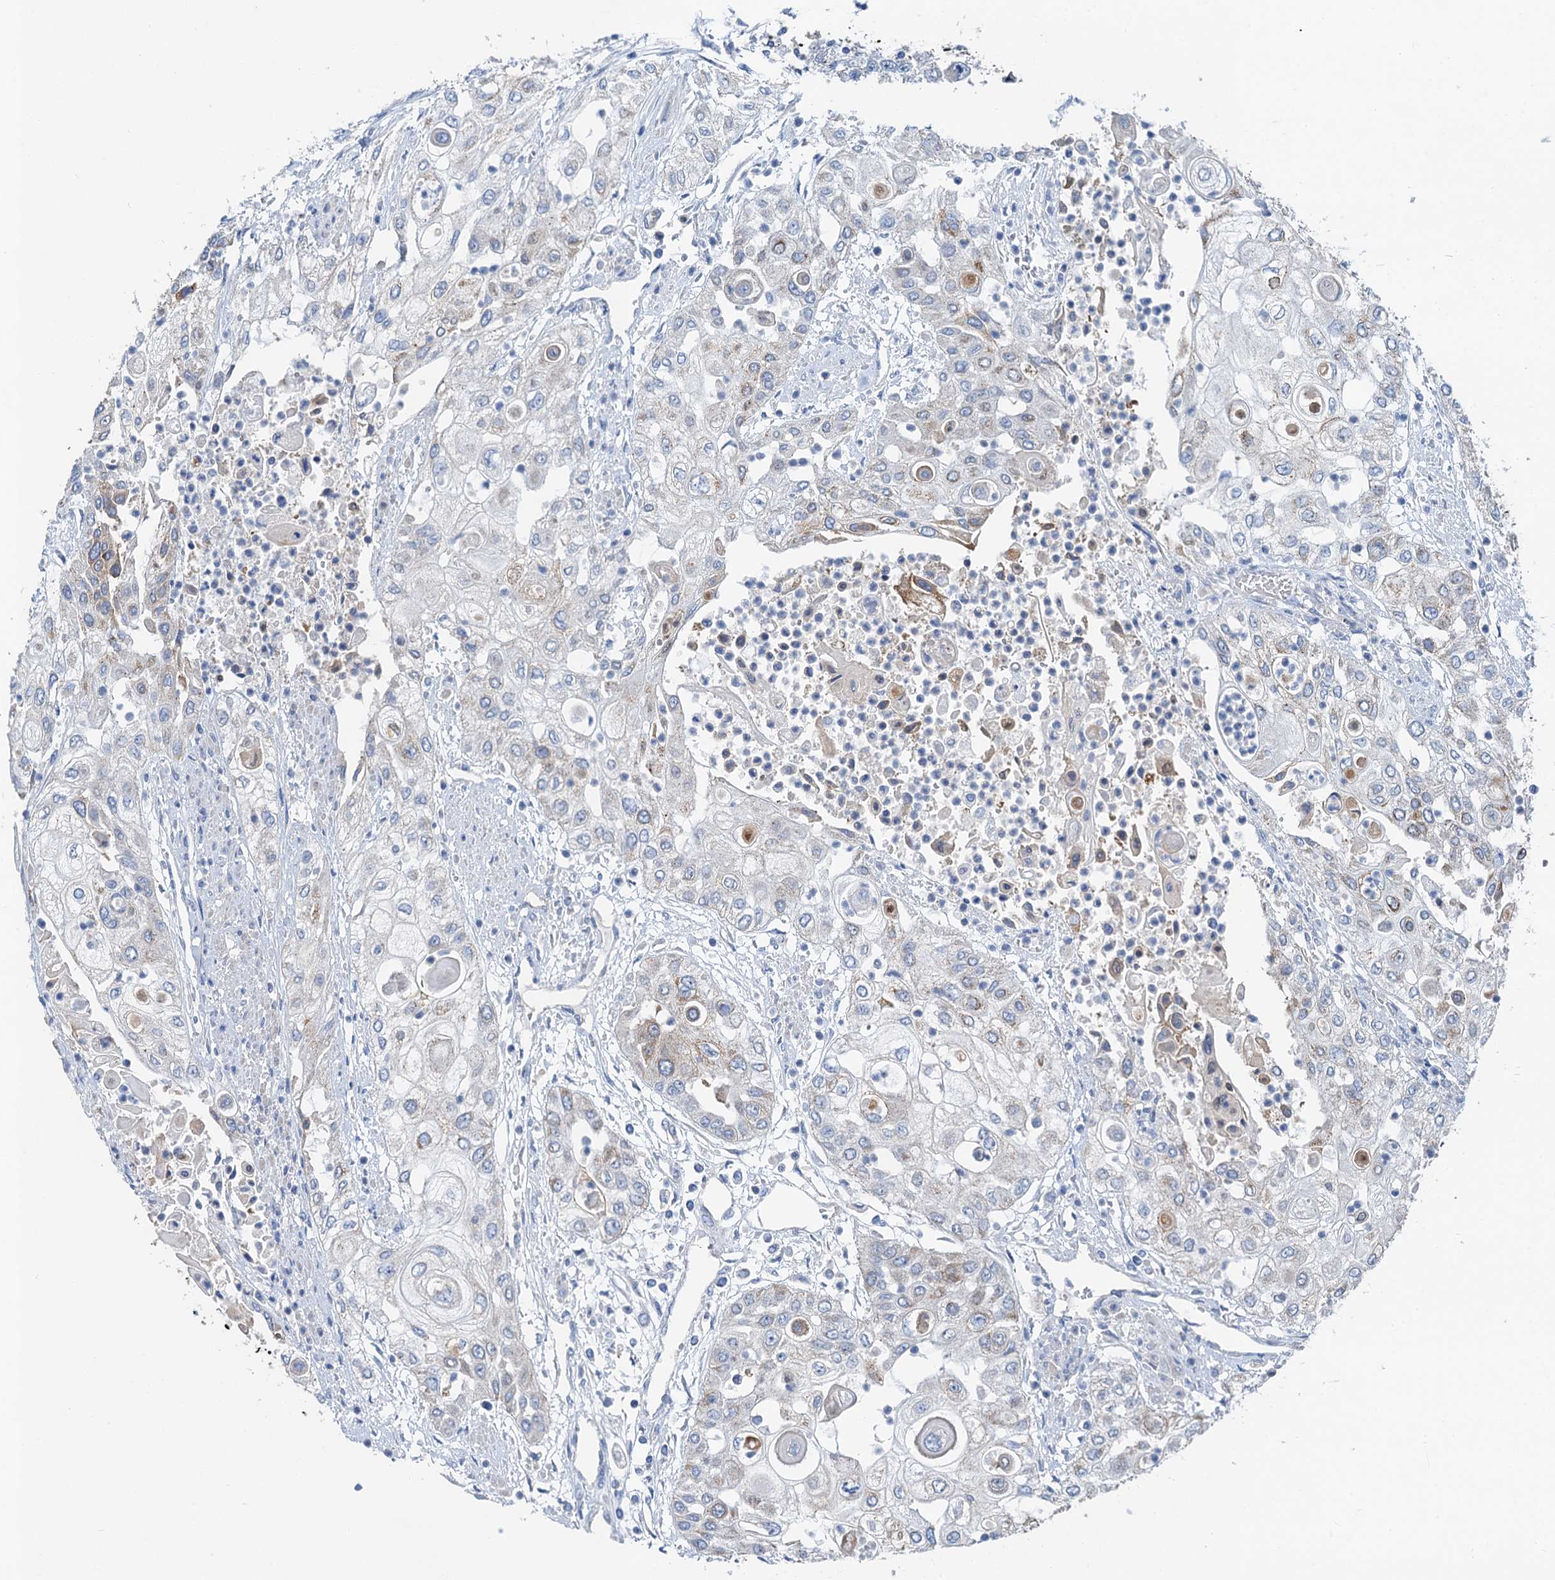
{"staining": {"intensity": "weak", "quantity": "<25%", "location": "cytoplasmic/membranous"}, "tissue": "urothelial cancer", "cell_type": "Tumor cells", "image_type": "cancer", "snomed": [{"axis": "morphology", "description": "Urothelial carcinoma, High grade"}, {"axis": "topography", "description": "Urinary bladder"}], "caption": "There is no significant staining in tumor cells of urothelial carcinoma (high-grade).", "gene": "ANKRD26", "patient": {"sex": "female", "age": 79}}